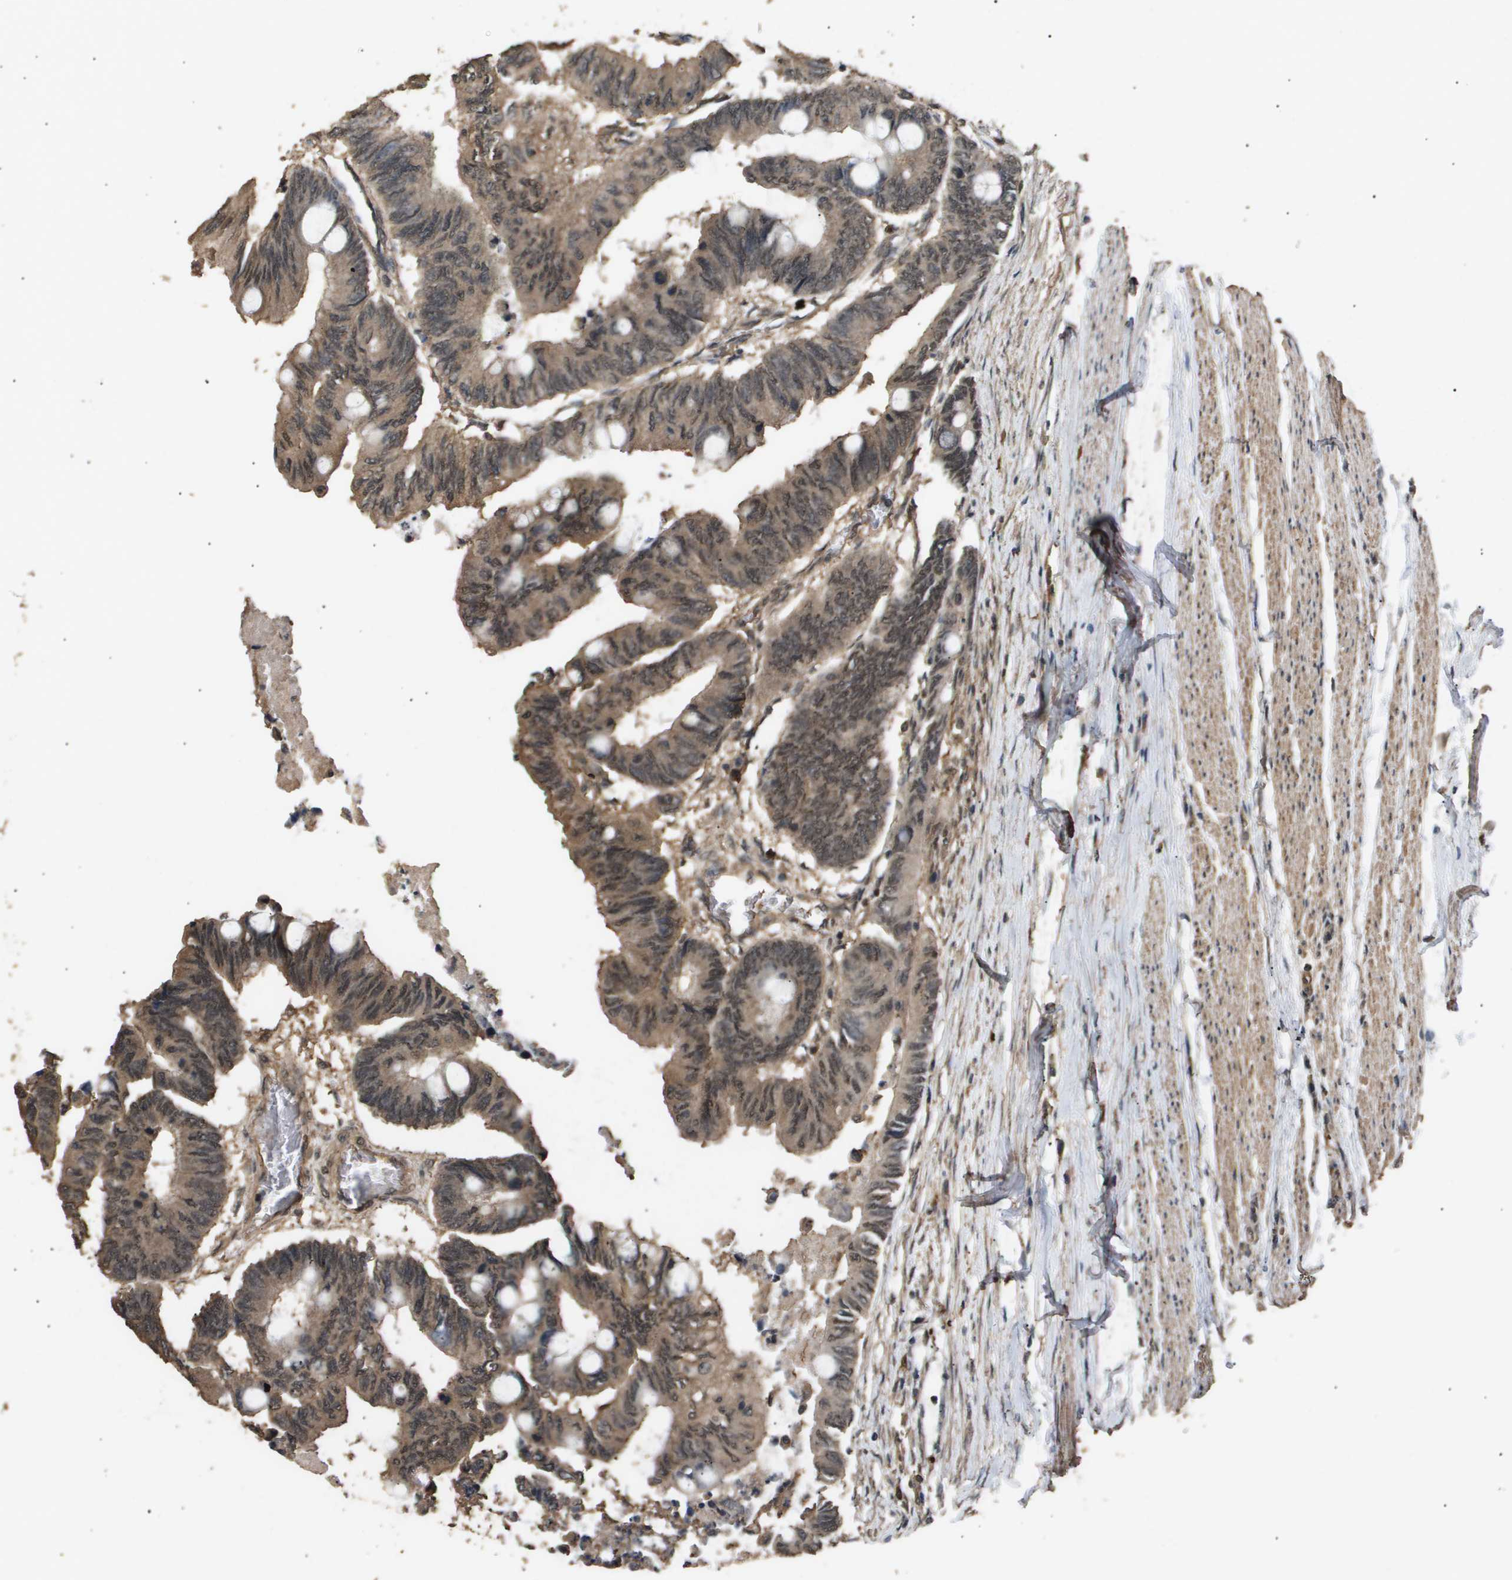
{"staining": {"intensity": "moderate", "quantity": ">75%", "location": "cytoplasmic/membranous,nuclear"}, "tissue": "colorectal cancer", "cell_type": "Tumor cells", "image_type": "cancer", "snomed": [{"axis": "morphology", "description": "Normal tissue, NOS"}, {"axis": "morphology", "description": "Adenocarcinoma, NOS"}, {"axis": "topography", "description": "Rectum"}, {"axis": "topography", "description": "Peripheral nerve tissue"}], "caption": "Immunohistochemistry histopathology image of neoplastic tissue: human adenocarcinoma (colorectal) stained using immunohistochemistry (IHC) displays medium levels of moderate protein expression localized specifically in the cytoplasmic/membranous and nuclear of tumor cells, appearing as a cytoplasmic/membranous and nuclear brown color.", "gene": "ING1", "patient": {"sex": "male", "age": 92}}